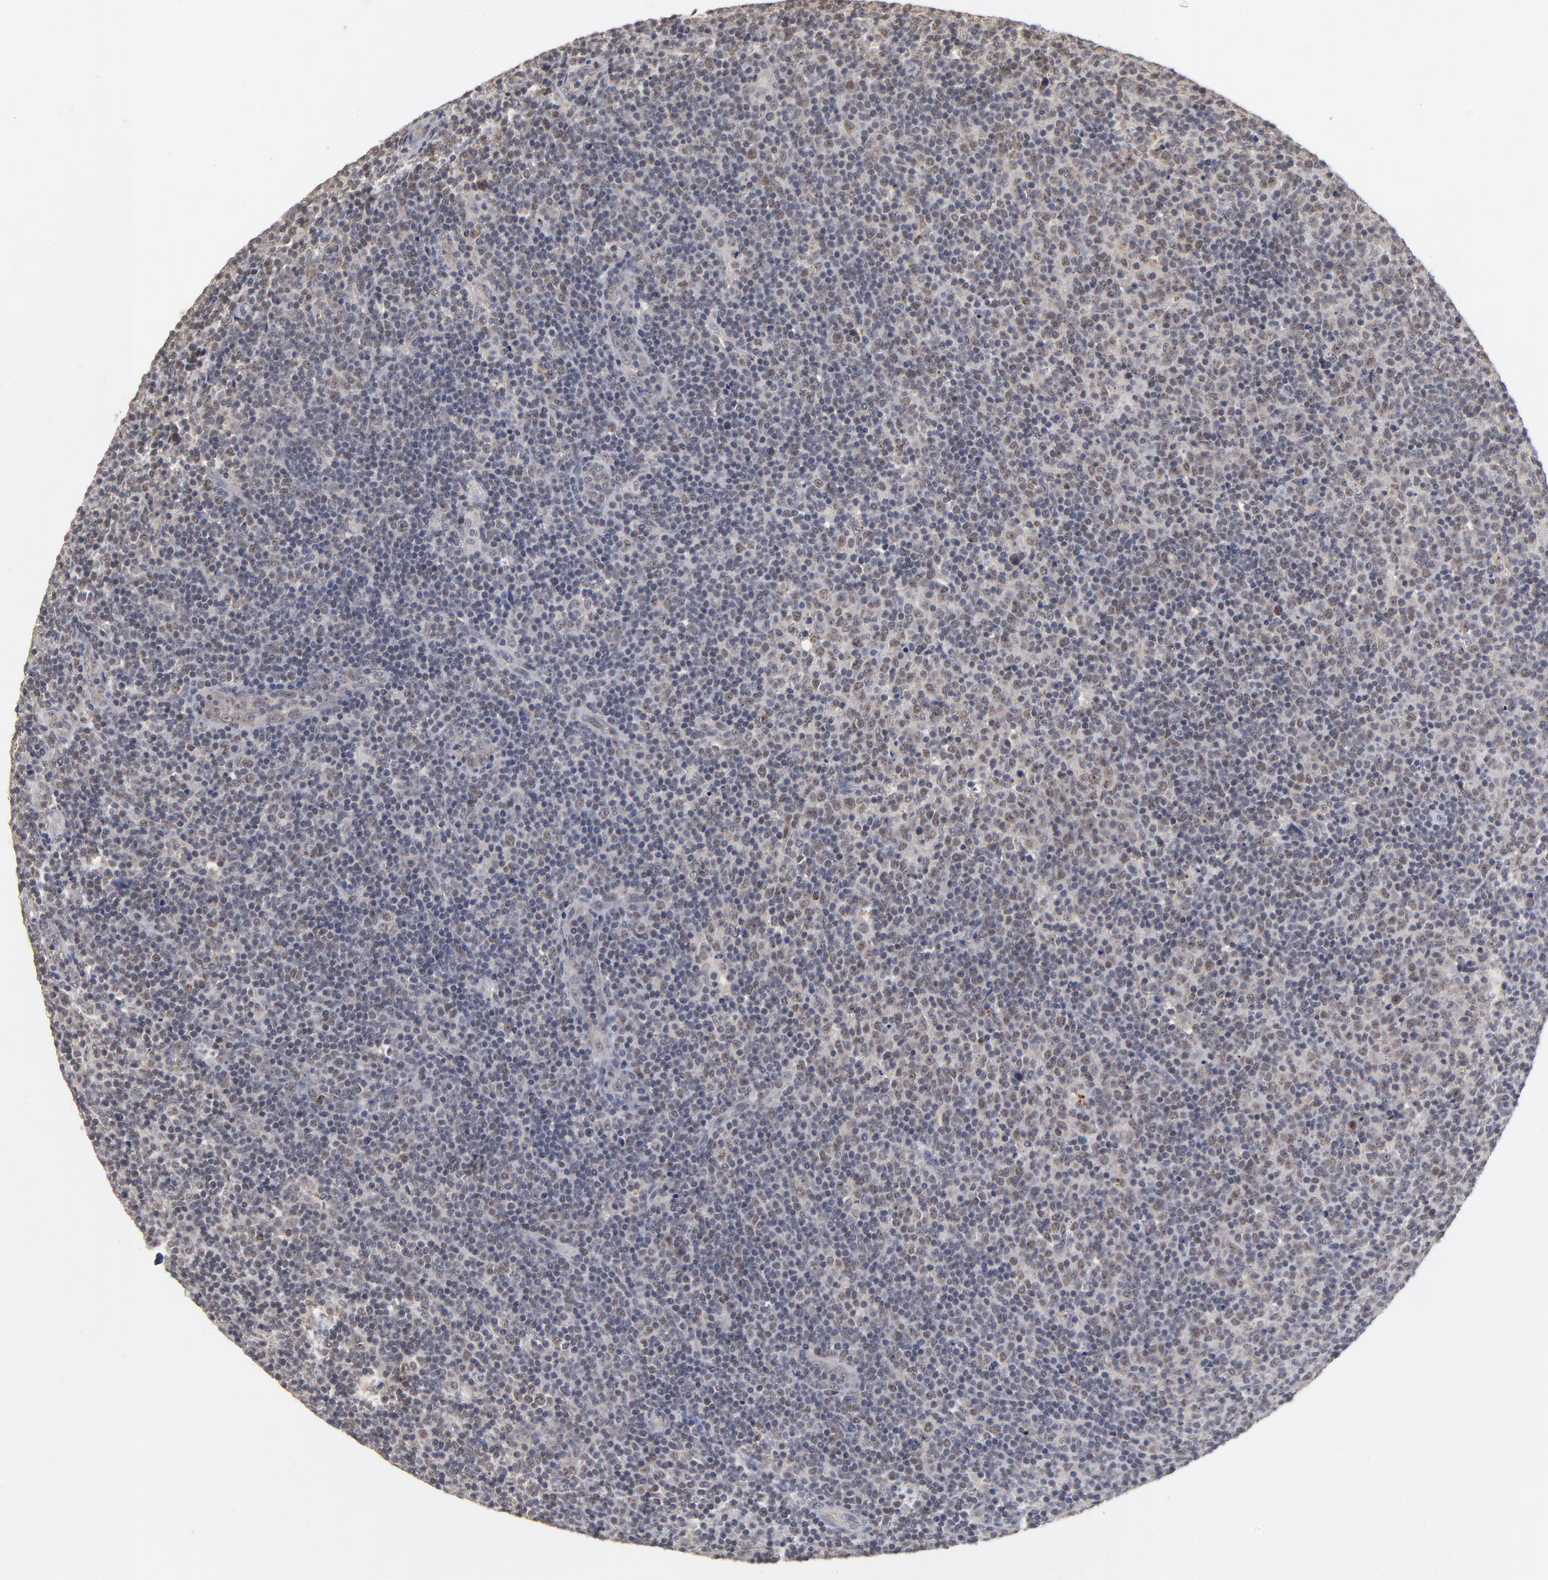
{"staining": {"intensity": "weak", "quantity": "25%-75%", "location": "cytoplasmic/membranous,nuclear"}, "tissue": "lymphoma", "cell_type": "Tumor cells", "image_type": "cancer", "snomed": [{"axis": "morphology", "description": "Malignant lymphoma, non-Hodgkin's type, Low grade"}, {"axis": "topography", "description": "Lymph node"}], "caption": "Low-grade malignant lymphoma, non-Hodgkin's type stained for a protein (brown) exhibits weak cytoplasmic/membranous and nuclear positive staining in approximately 25%-75% of tumor cells.", "gene": "WSB1", "patient": {"sex": "male", "age": 70}}